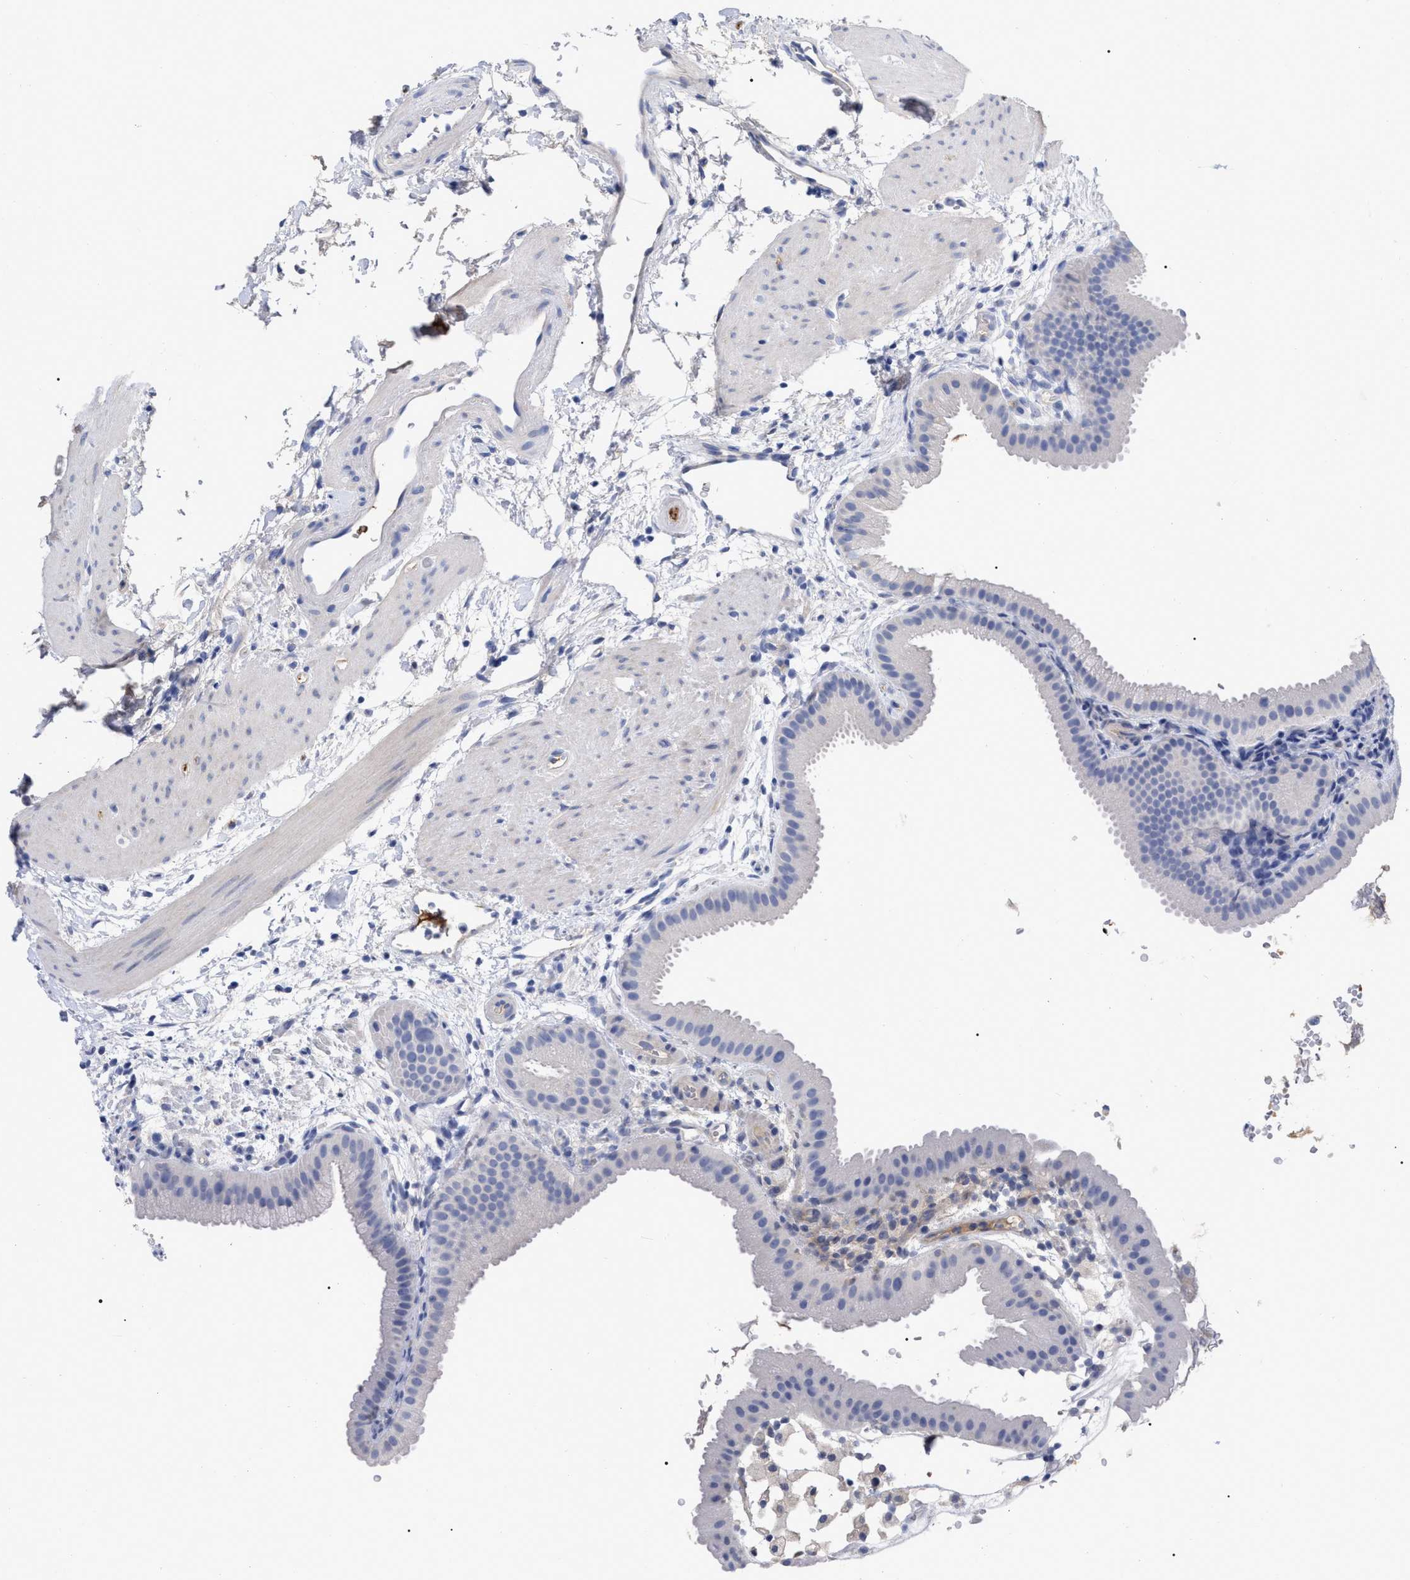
{"staining": {"intensity": "moderate", "quantity": "<25%", "location": "cytoplasmic/membranous"}, "tissue": "gallbladder", "cell_type": "Glandular cells", "image_type": "normal", "snomed": [{"axis": "morphology", "description": "Normal tissue, NOS"}, {"axis": "topography", "description": "Gallbladder"}], "caption": "Protein expression analysis of normal human gallbladder reveals moderate cytoplasmic/membranous positivity in approximately <25% of glandular cells. (DAB IHC, brown staining for protein, blue staining for nuclei).", "gene": "IGHV5", "patient": {"sex": "female", "age": 64}}